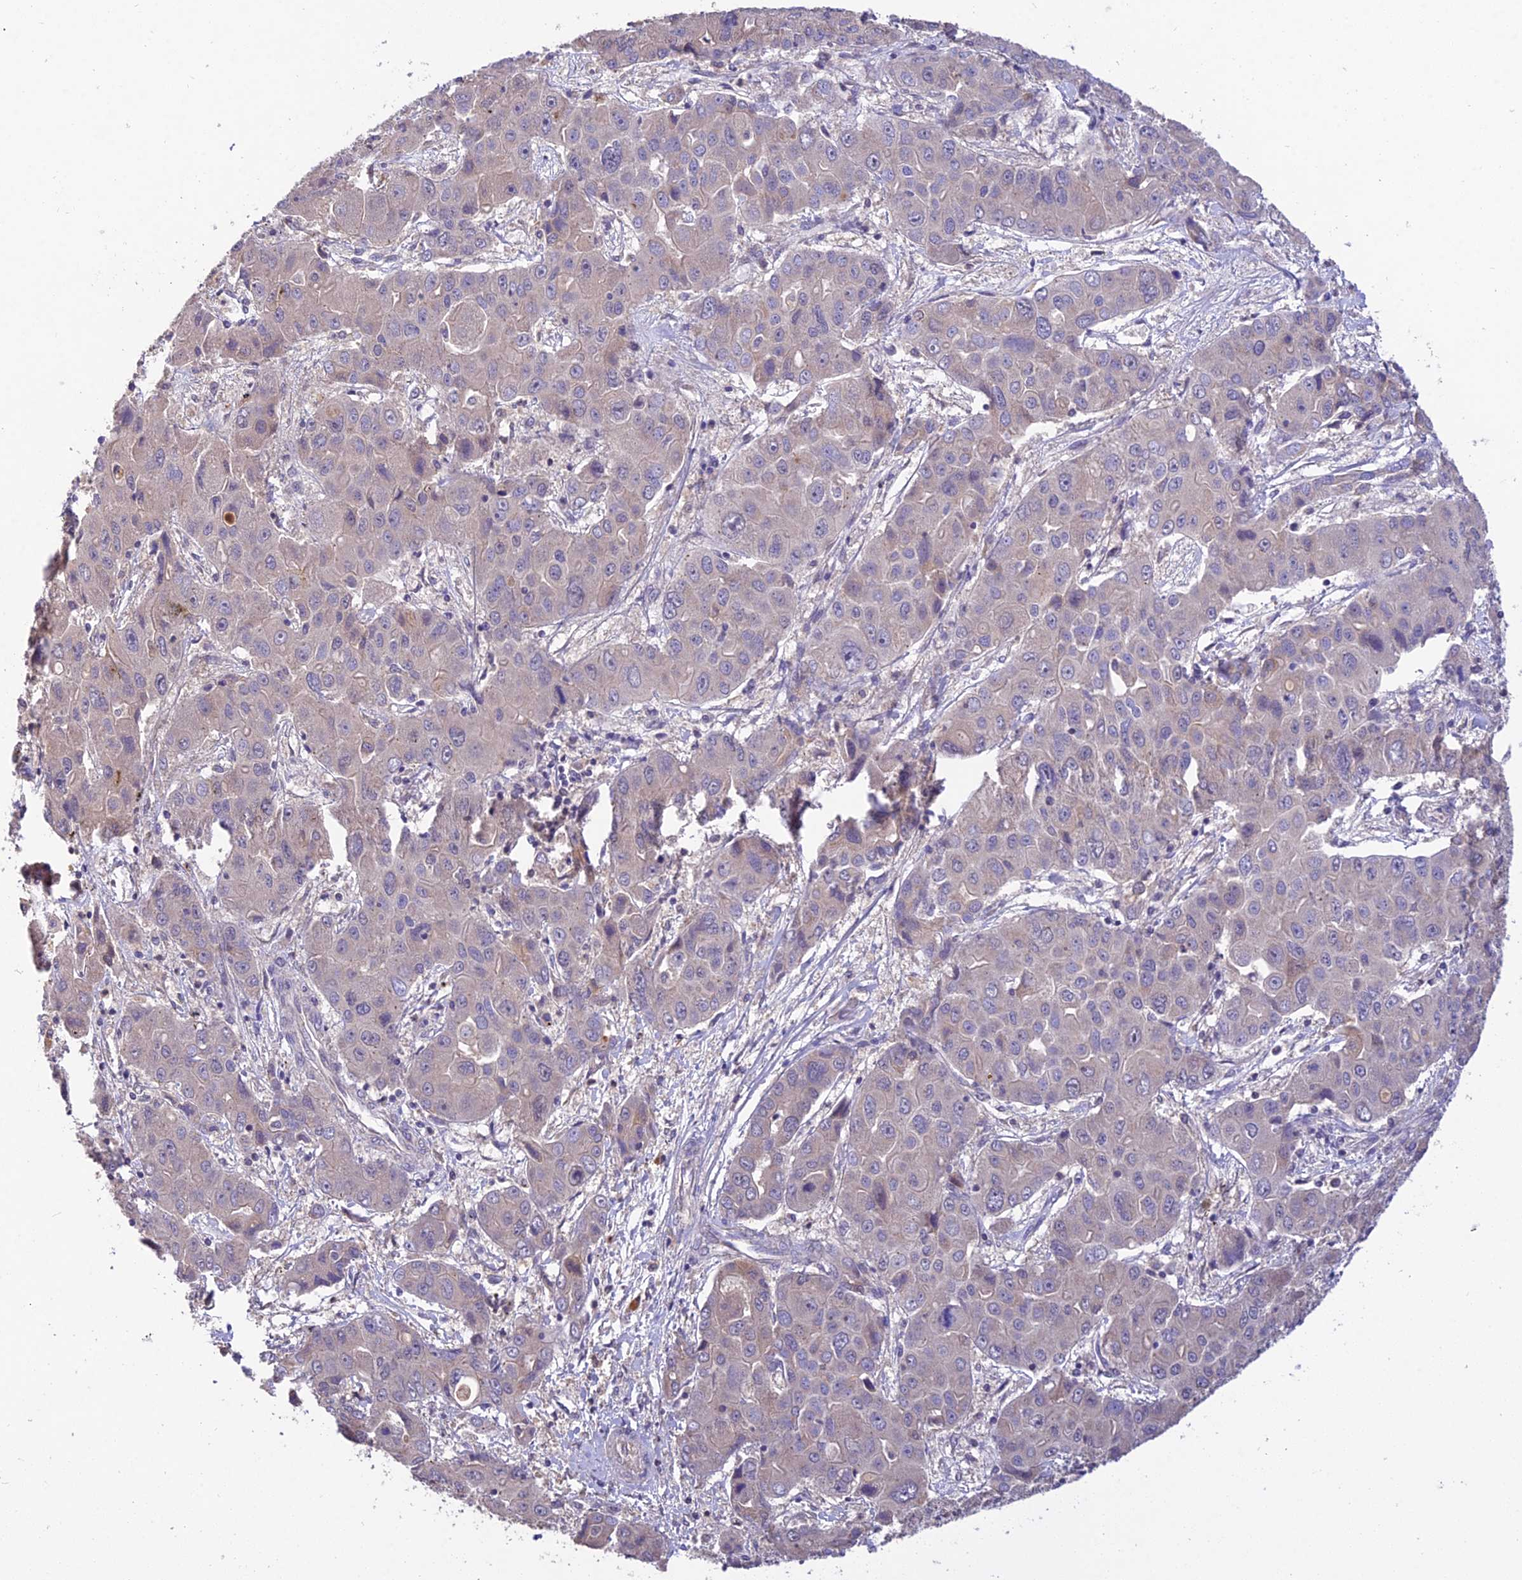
{"staining": {"intensity": "weak", "quantity": "<25%", "location": "cytoplasmic/membranous"}, "tissue": "liver cancer", "cell_type": "Tumor cells", "image_type": "cancer", "snomed": [{"axis": "morphology", "description": "Cholangiocarcinoma"}, {"axis": "topography", "description": "Liver"}], "caption": "There is no significant positivity in tumor cells of cholangiocarcinoma (liver).", "gene": "PGK1", "patient": {"sex": "male", "age": 67}}